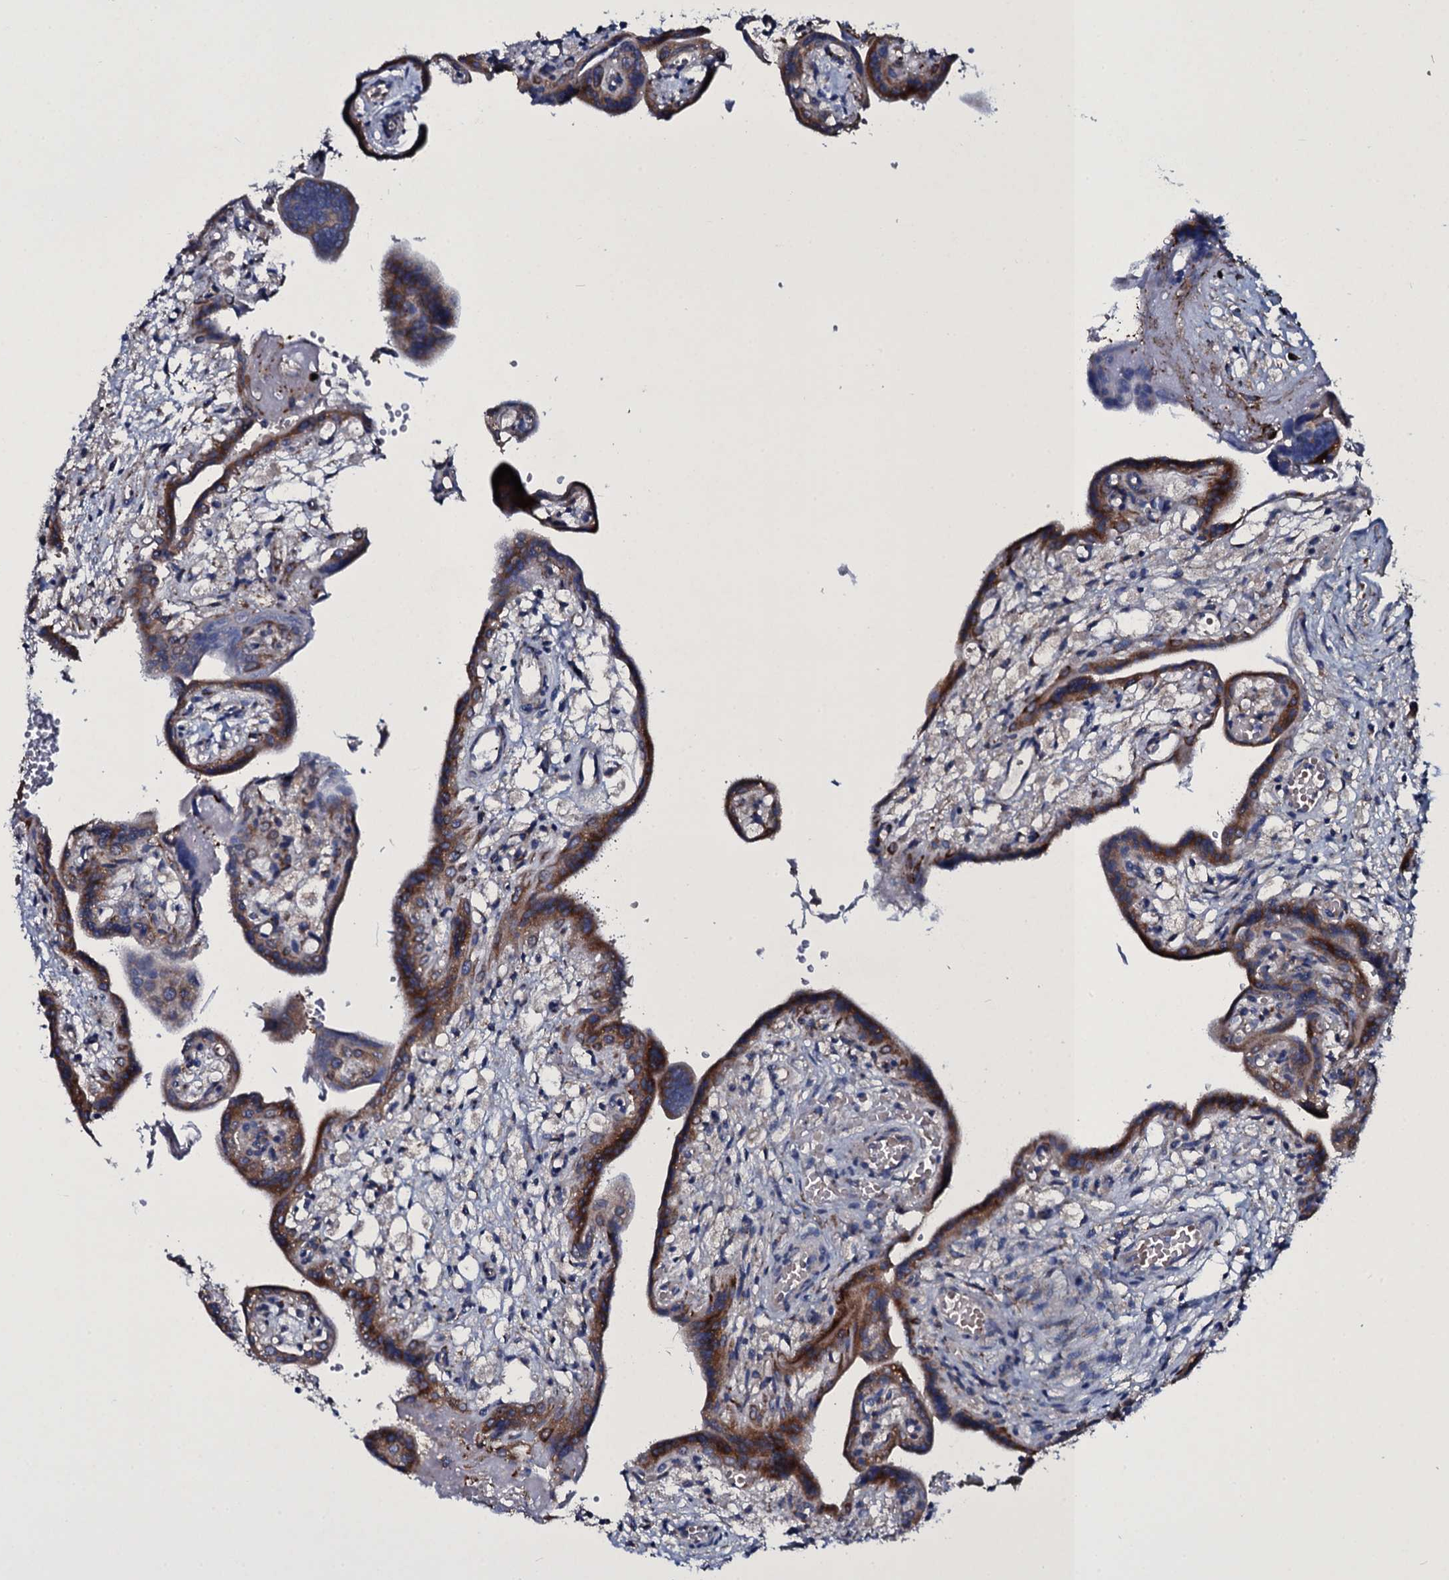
{"staining": {"intensity": "moderate", "quantity": "25%-75%", "location": "cytoplasmic/membranous"}, "tissue": "placenta", "cell_type": "Trophoblastic cells", "image_type": "normal", "snomed": [{"axis": "morphology", "description": "Normal tissue, NOS"}, {"axis": "topography", "description": "Placenta"}], "caption": "Immunohistochemical staining of normal human placenta demonstrates moderate cytoplasmic/membranous protein positivity in about 25%-75% of trophoblastic cells. (Stains: DAB (3,3'-diaminobenzidine) in brown, nuclei in blue, Microscopy: brightfield microscopy at high magnification).", "gene": "TPGS2", "patient": {"sex": "female", "age": 37}}